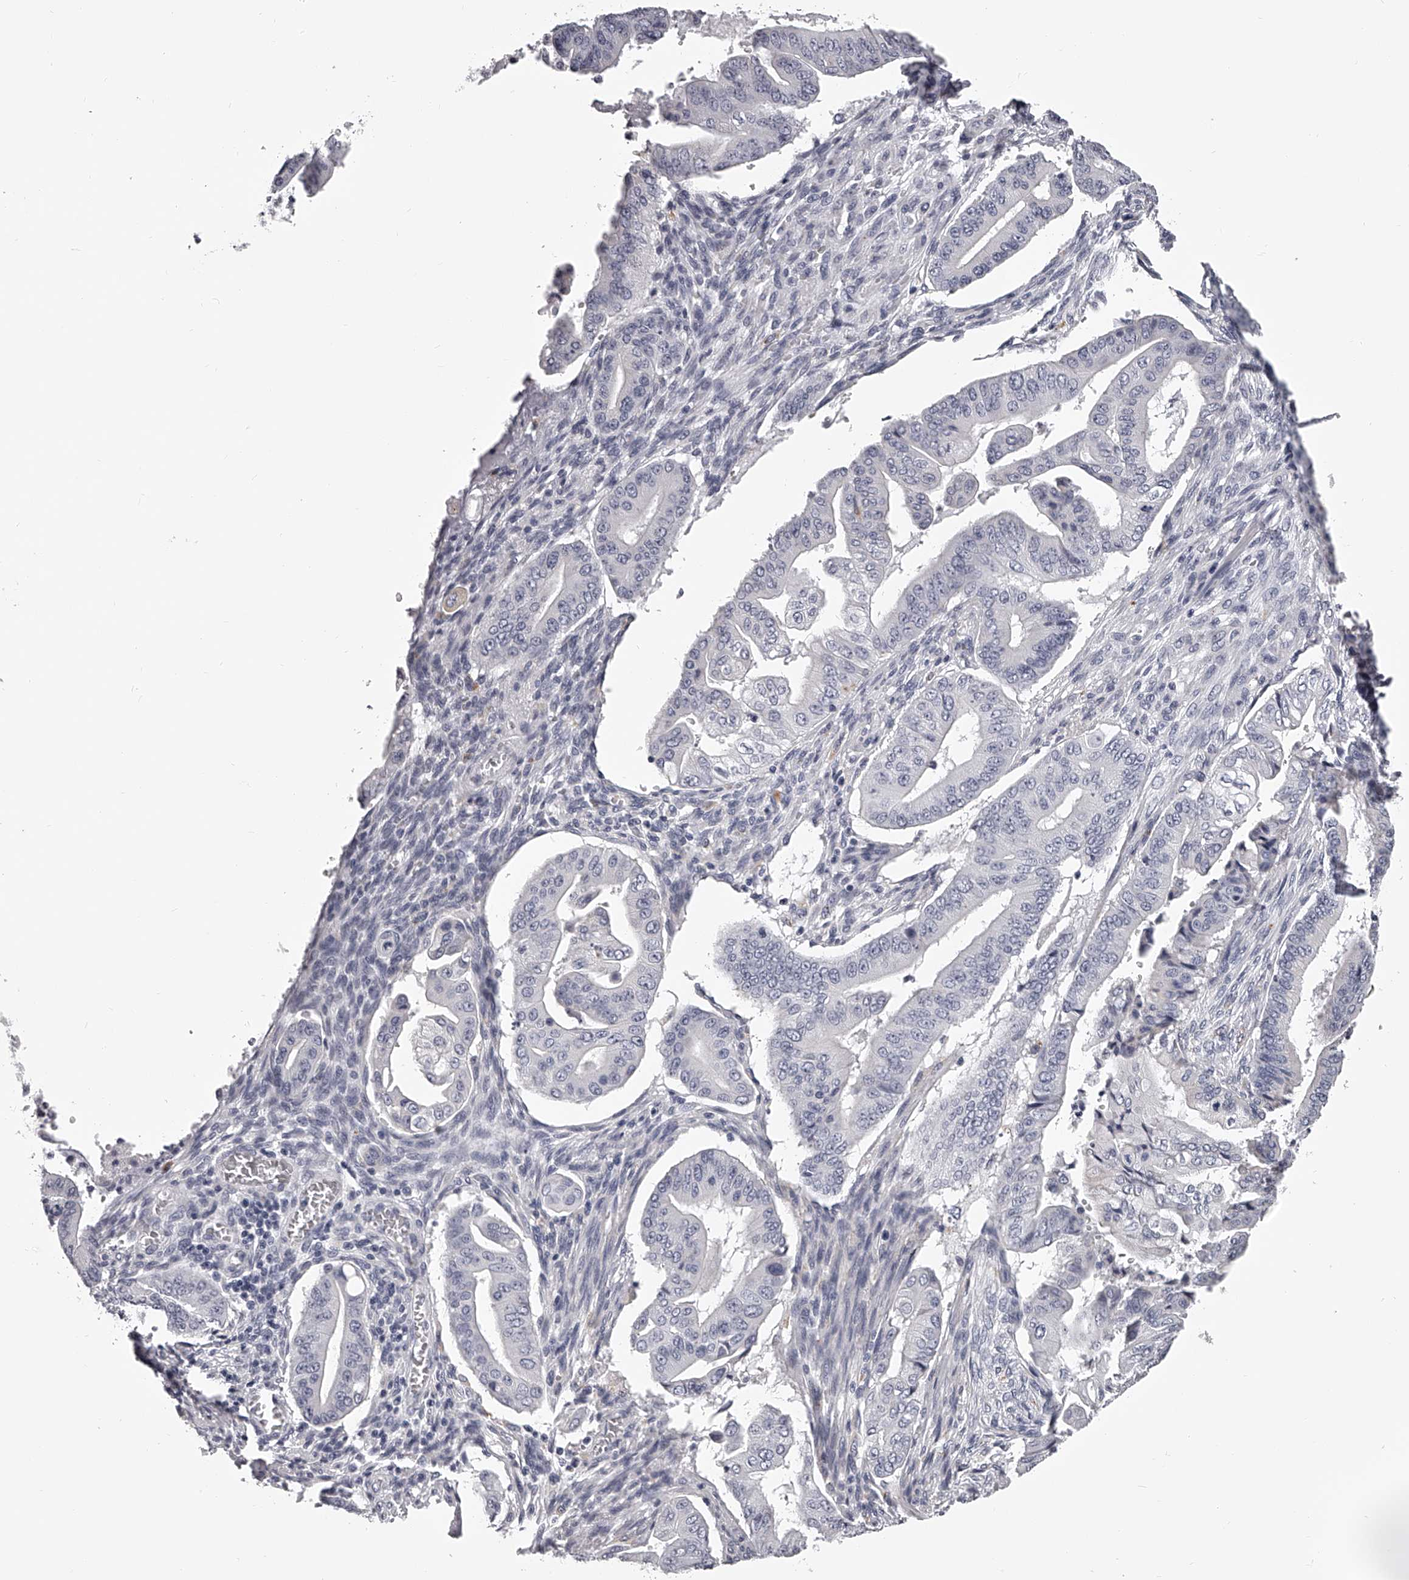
{"staining": {"intensity": "negative", "quantity": "none", "location": "none"}, "tissue": "pancreatic cancer", "cell_type": "Tumor cells", "image_type": "cancer", "snomed": [{"axis": "morphology", "description": "Adenocarcinoma, NOS"}, {"axis": "topography", "description": "Pancreas"}], "caption": "The histopathology image exhibits no staining of tumor cells in pancreatic cancer (adenocarcinoma). (DAB immunohistochemistry (IHC) with hematoxylin counter stain).", "gene": "DMRT1", "patient": {"sex": "female", "age": 77}}